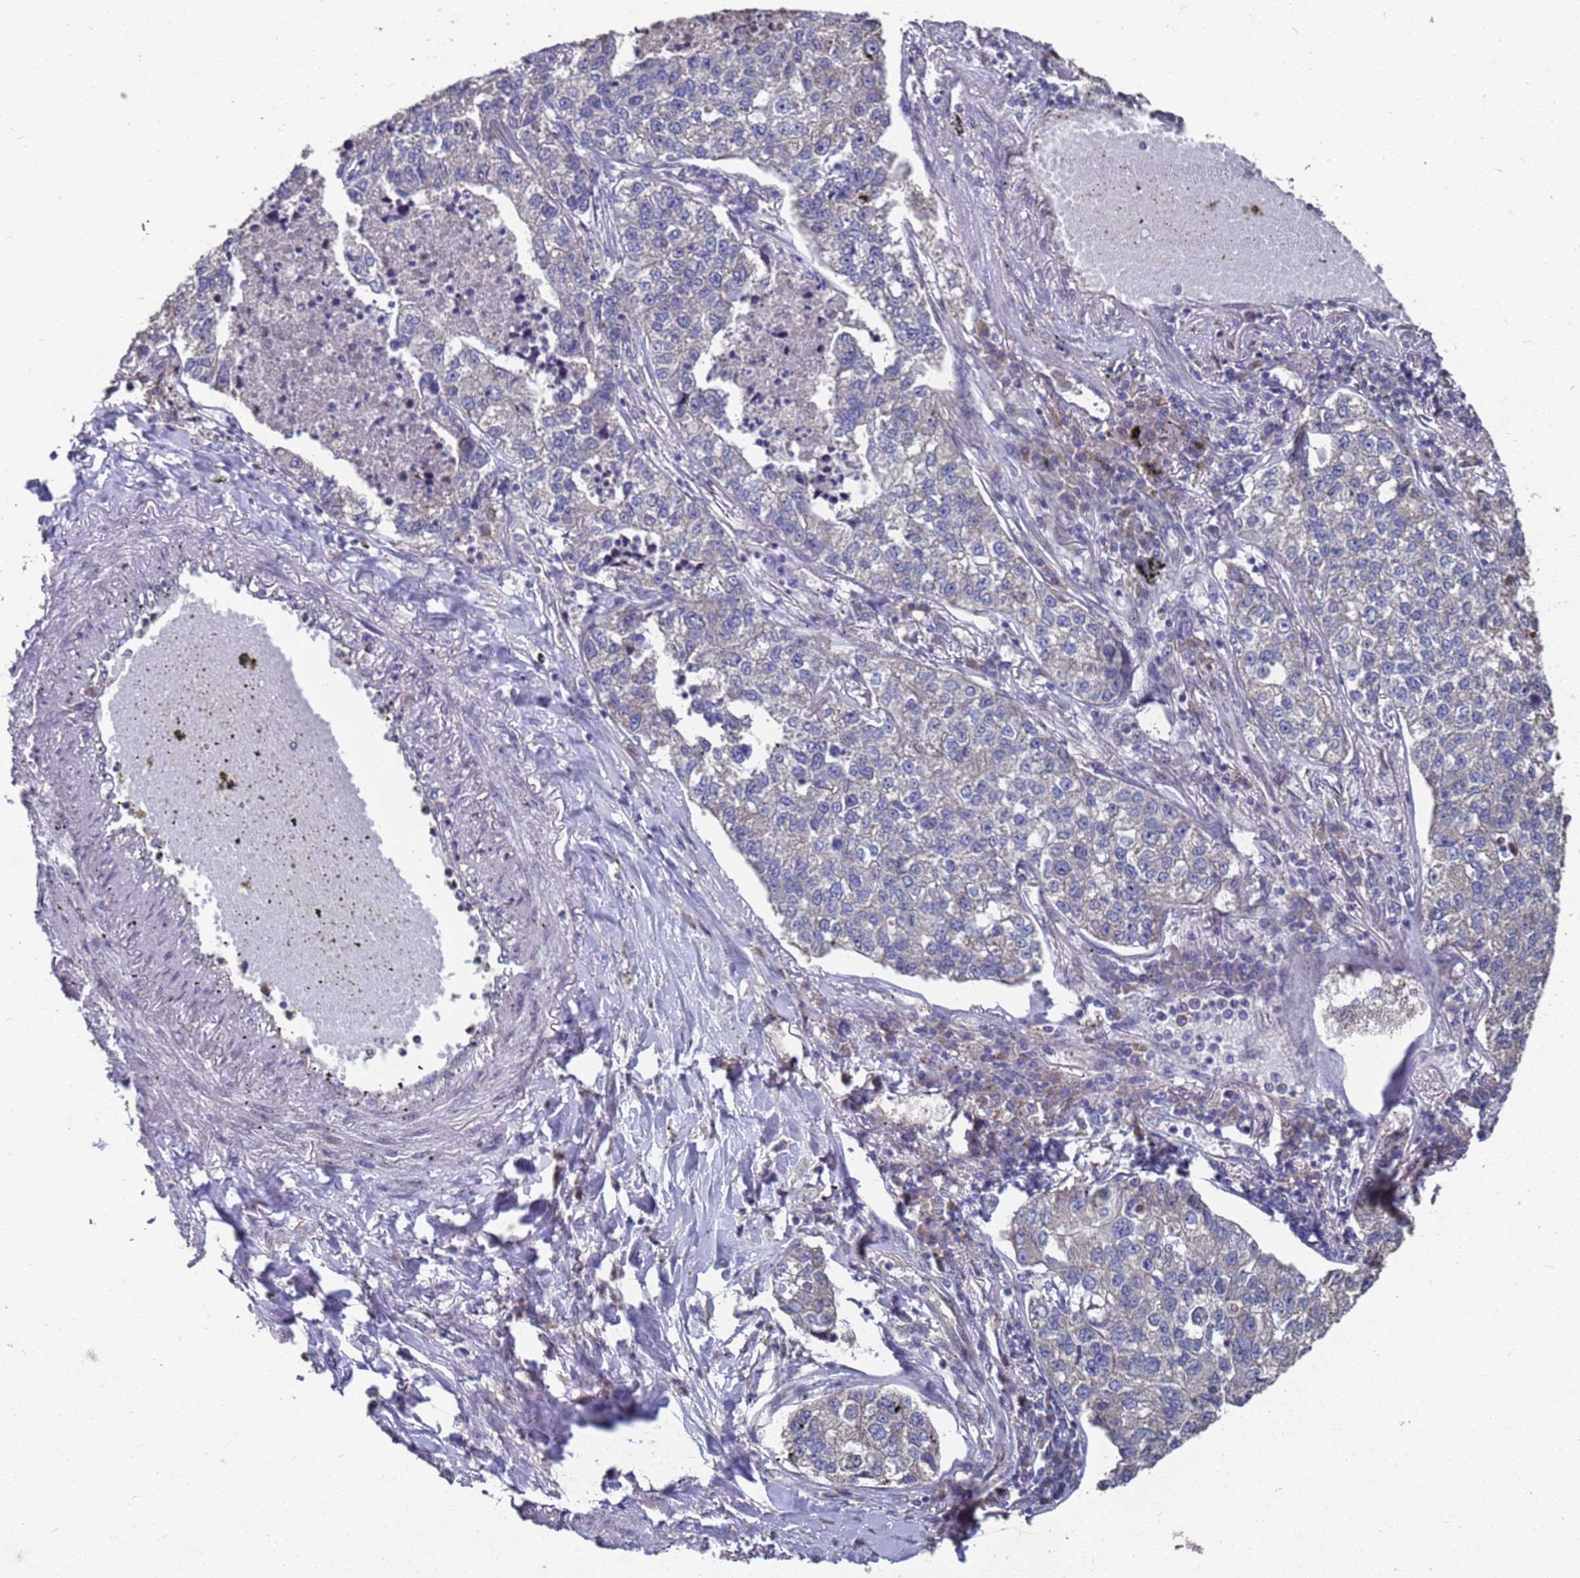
{"staining": {"intensity": "negative", "quantity": "none", "location": "none"}, "tissue": "lung cancer", "cell_type": "Tumor cells", "image_type": "cancer", "snomed": [{"axis": "morphology", "description": "Adenocarcinoma, NOS"}, {"axis": "topography", "description": "Lung"}], "caption": "Immunohistochemistry micrograph of lung cancer stained for a protein (brown), which displays no expression in tumor cells.", "gene": "CFAP119", "patient": {"sex": "male", "age": 49}}